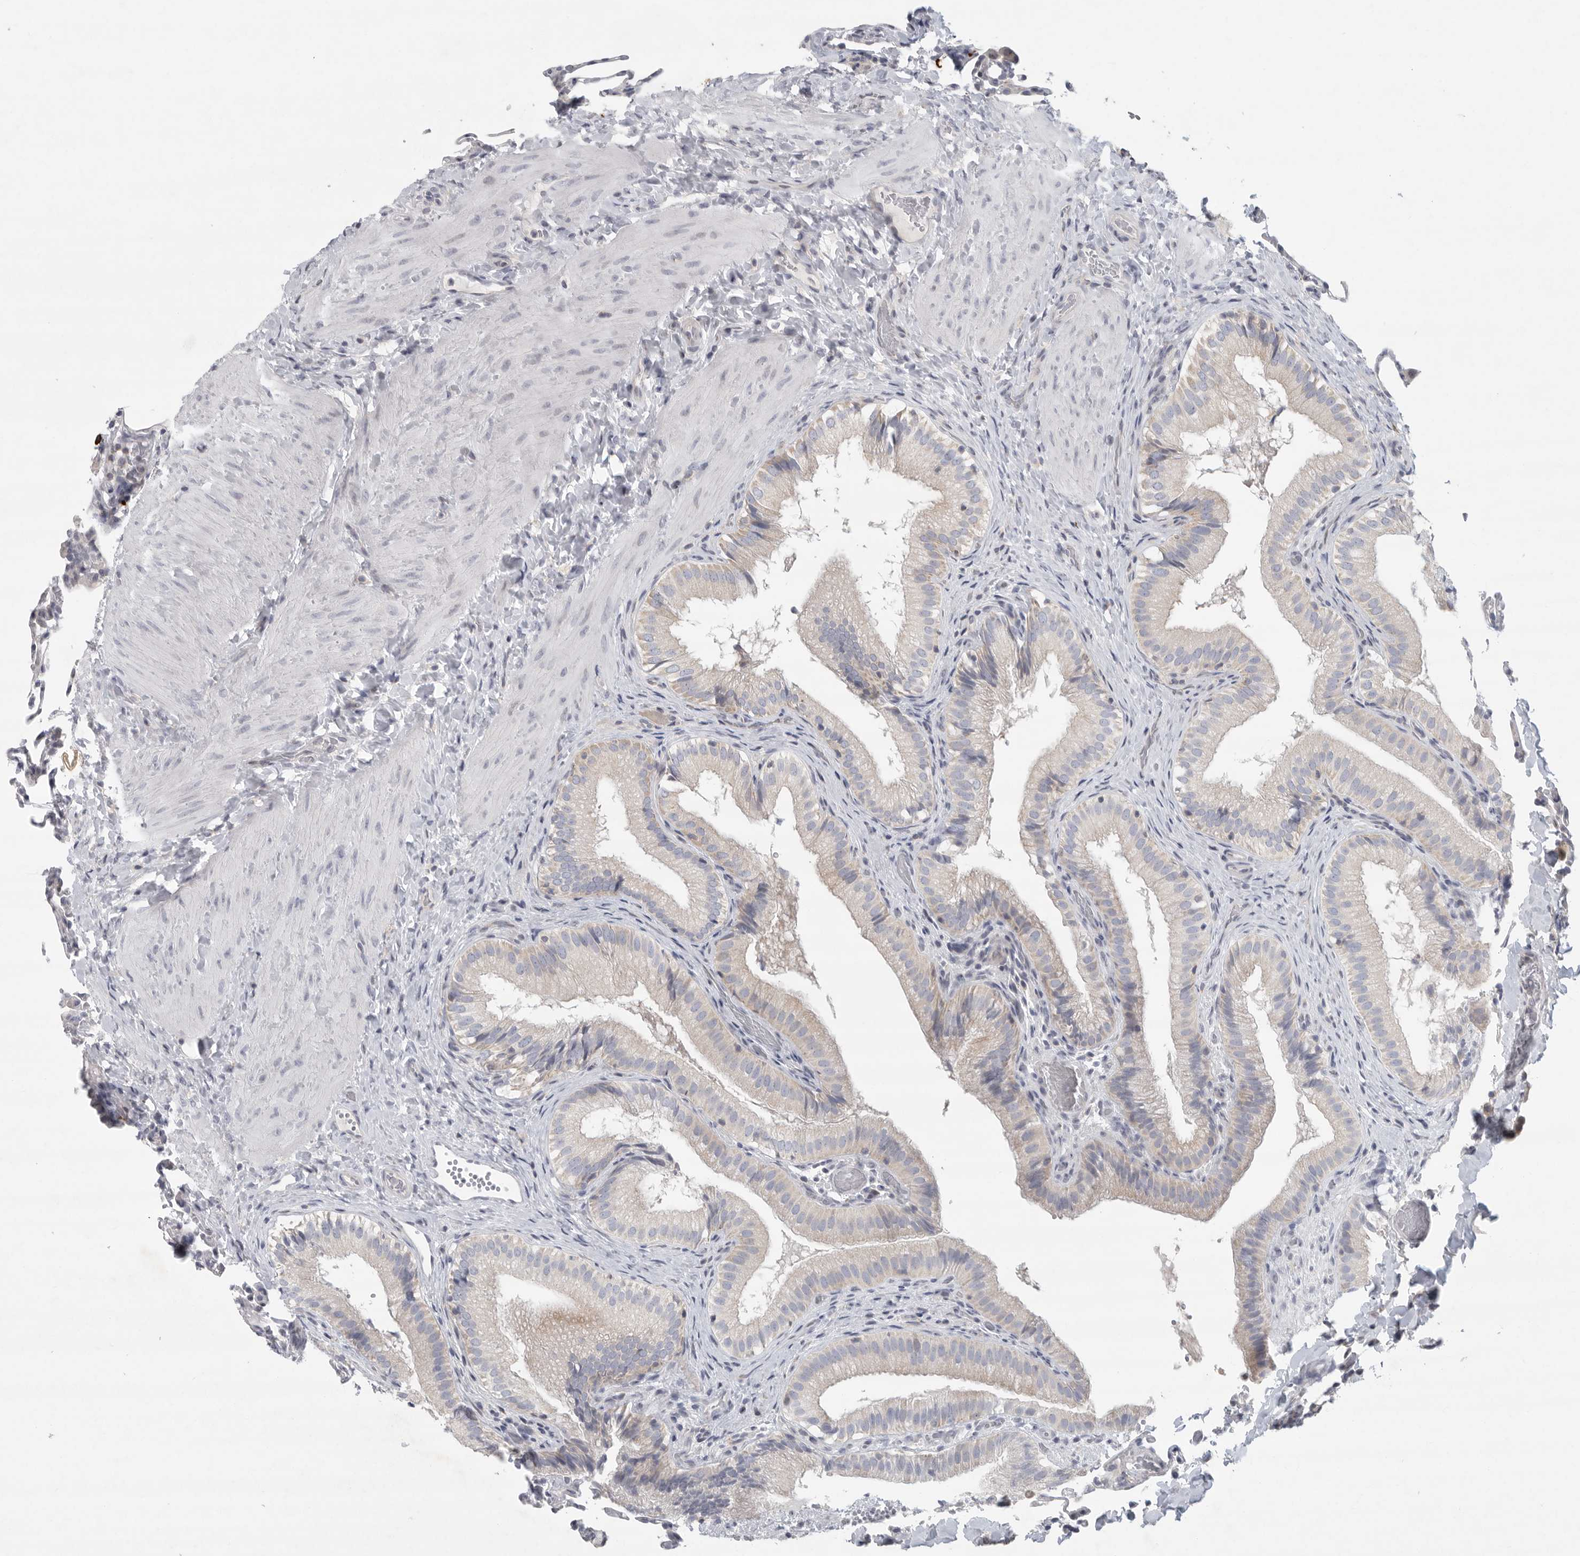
{"staining": {"intensity": "weak", "quantity": "<25%", "location": "cytoplasmic/membranous"}, "tissue": "gallbladder", "cell_type": "Glandular cells", "image_type": "normal", "snomed": [{"axis": "morphology", "description": "Normal tissue, NOS"}, {"axis": "topography", "description": "Gallbladder"}], "caption": "Immunohistochemistry (IHC) micrograph of unremarkable gallbladder: human gallbladder stained with DAB reveals no significant protein positivity in glandular cells.", "gene": "TMEM69", "patient": {"sex": "female", "age": 30}}